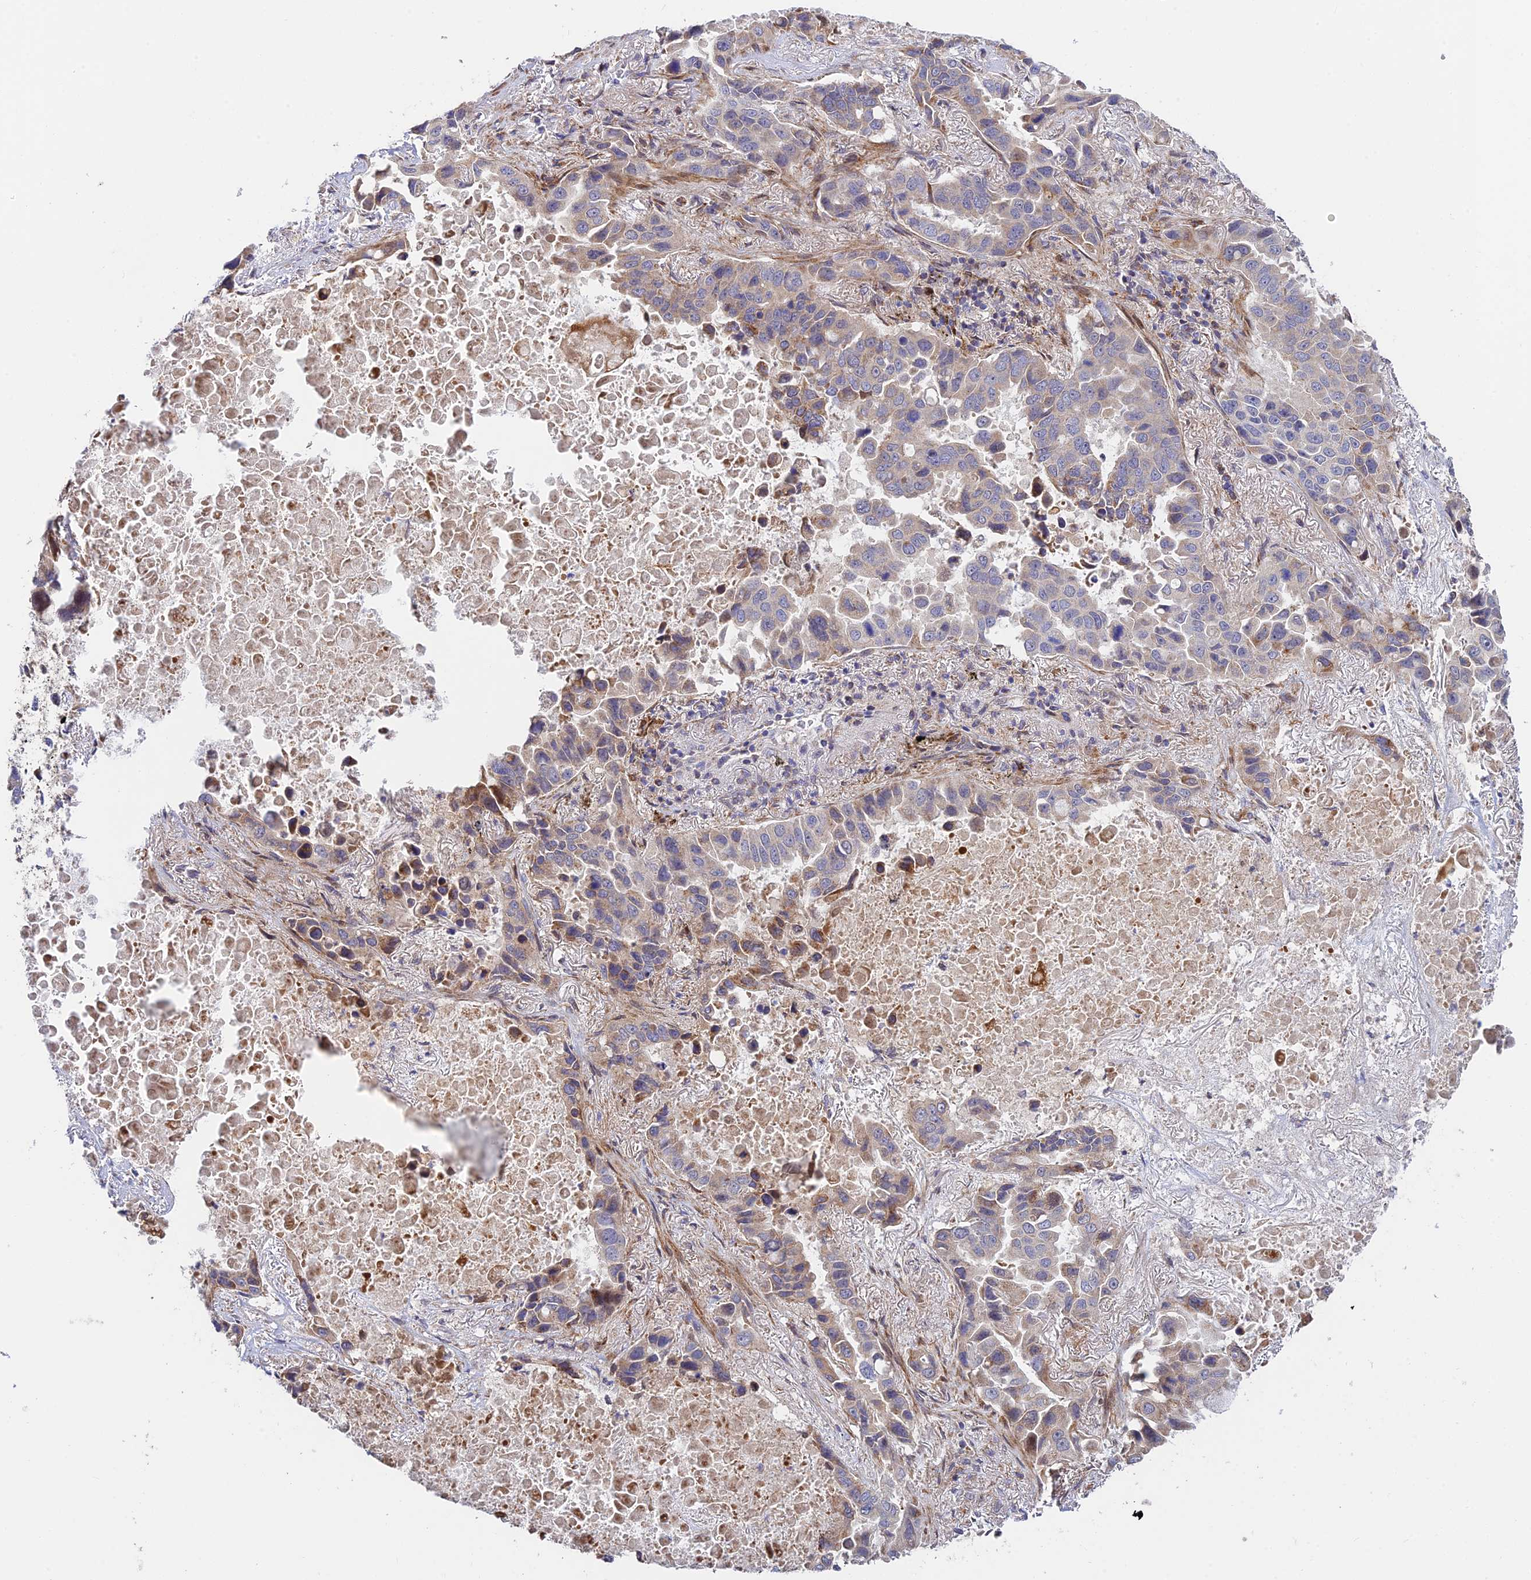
{"staining": {"intensity": "weak", "quantity": "<25%", "location": "cytoplasmic/membranous"}, "tissue": "lung cancer", "cell_type": "Tumor cells", "image_type": "cancer", "snomed": [{"axis": "morphology", "description": "Adenocarcinoma, NOS"}, {"axis": "topography", "description": "Lung"}], "caption": "The histopathology image reveals no significant staining in tumor cells of lung cancer (adenocarcinoma). (DAB IHC visualized using brightfield microscopy, high magnification).", "gene": "FUOM", "patient": {"sex": "male", "age": 64}}